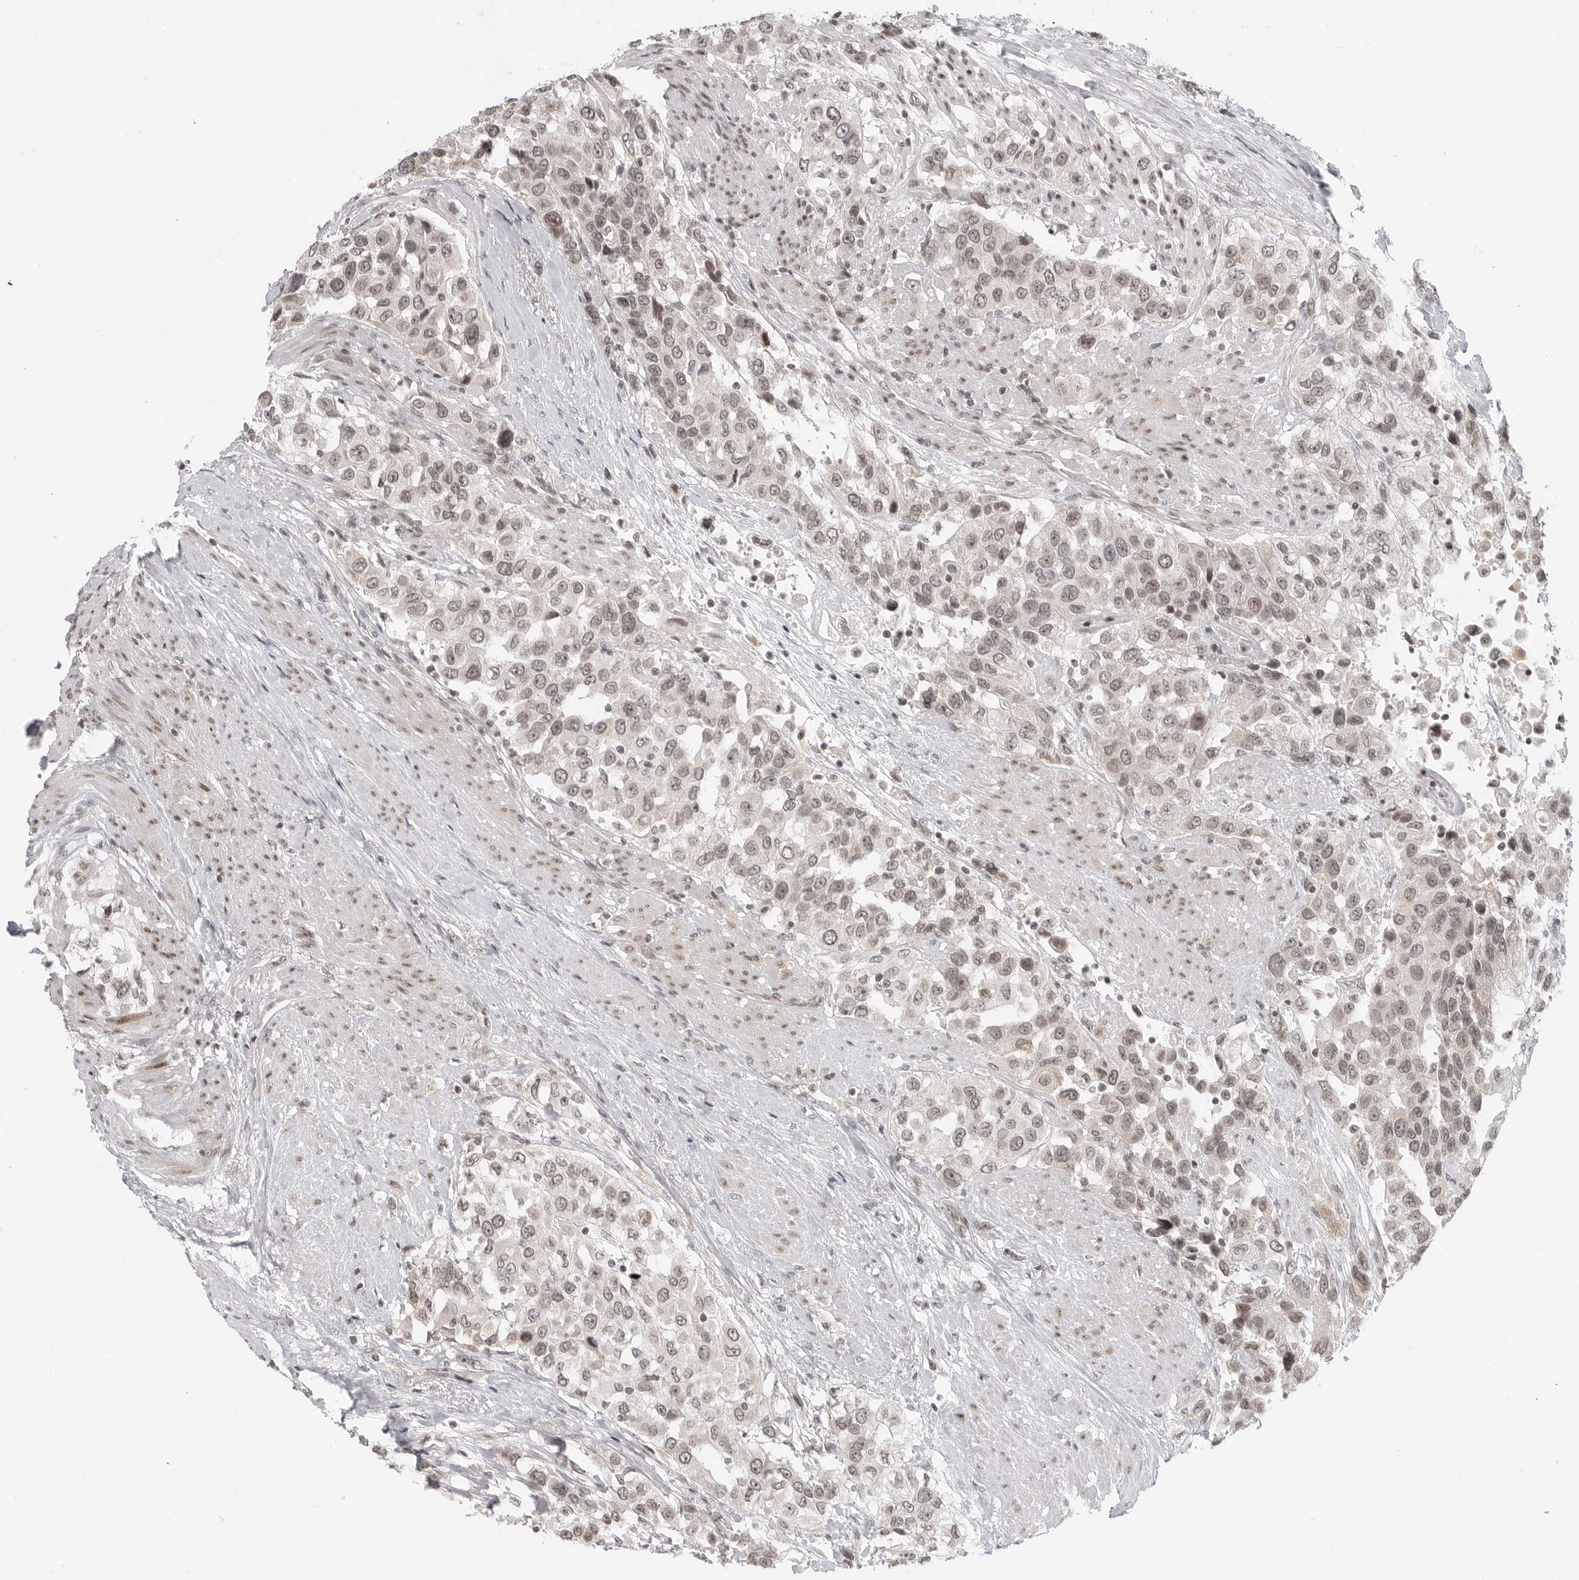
{"staining": {"intensity": "weak", "quantity": "25%-75%", "location": "nuclear"}, "tissue": "urothelial cancer", "cell_type": "Tumor cells", "image_type": "cancer", "snomed": [{"axis": "morphology", "description": "Urothelial carcinoma, High grade"}, {"axis": "topography", "description": "Urinary bladder"}], "caption": "Brown immunohistochemical staining in human urothelial cancer displays weak nuclear staining in approximately 25%-75% of tumor cells.", "gene": "C8orf33", "patient": {"sex": "female", "age": 80}}